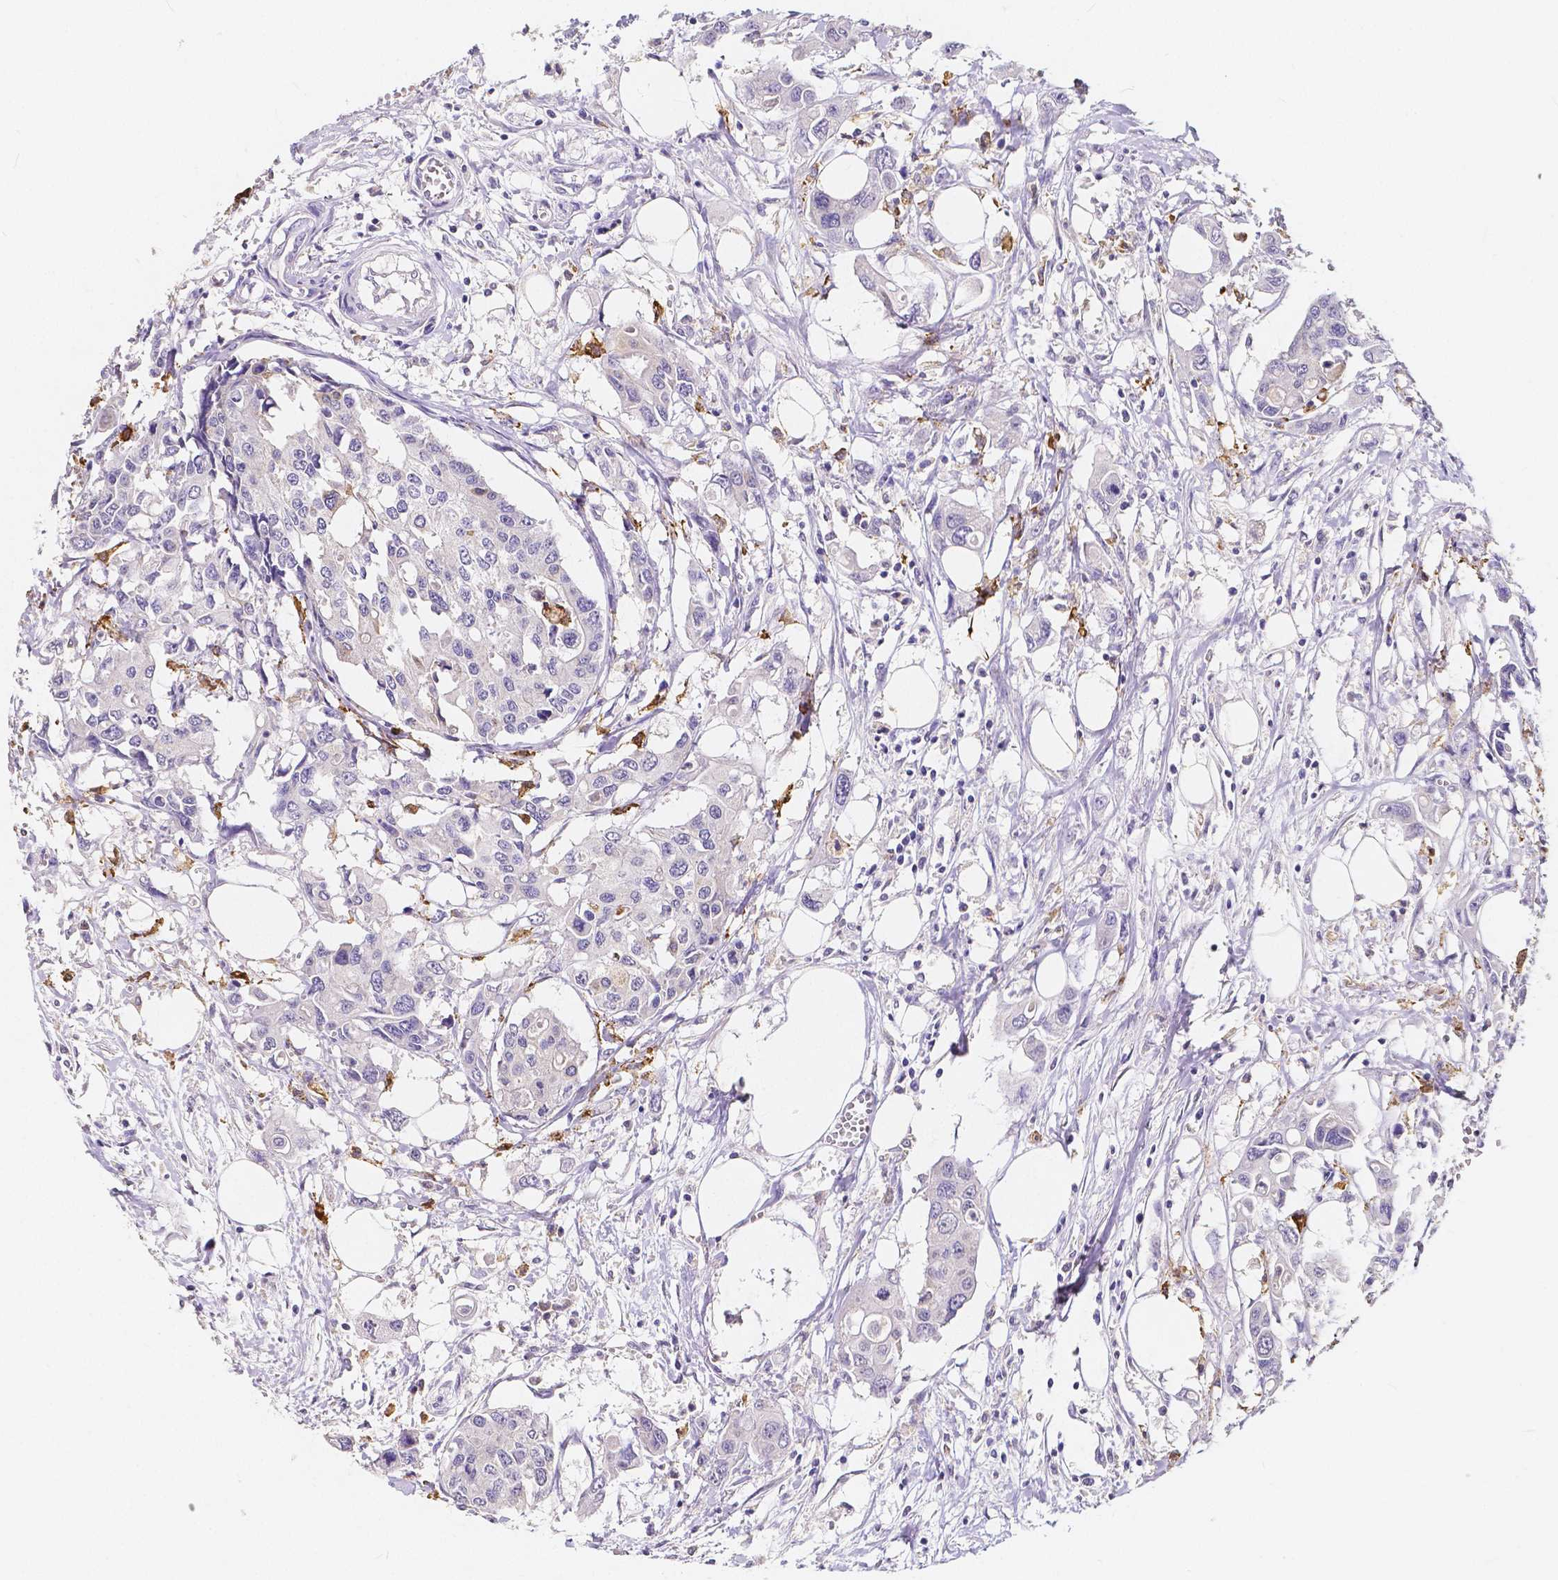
{"staining": {"intensity": "negative", "quantity": "none", "location": "none"}, "tissue": "colorectal cancer", "cell_type": "Tumor cells", "image_type": "cancer", "snomed": [{"axis": "morphology", "description": "Adenocarcinoma, NOS"}, {"axis": "topography", "description": "Colon"}], "caption": "A micrograph of colorectal cancer stained for a protein exhibits no brown staining in tumor cells.", "gene": "ACP5", "patient": {"sex": "male", "age": 77}}